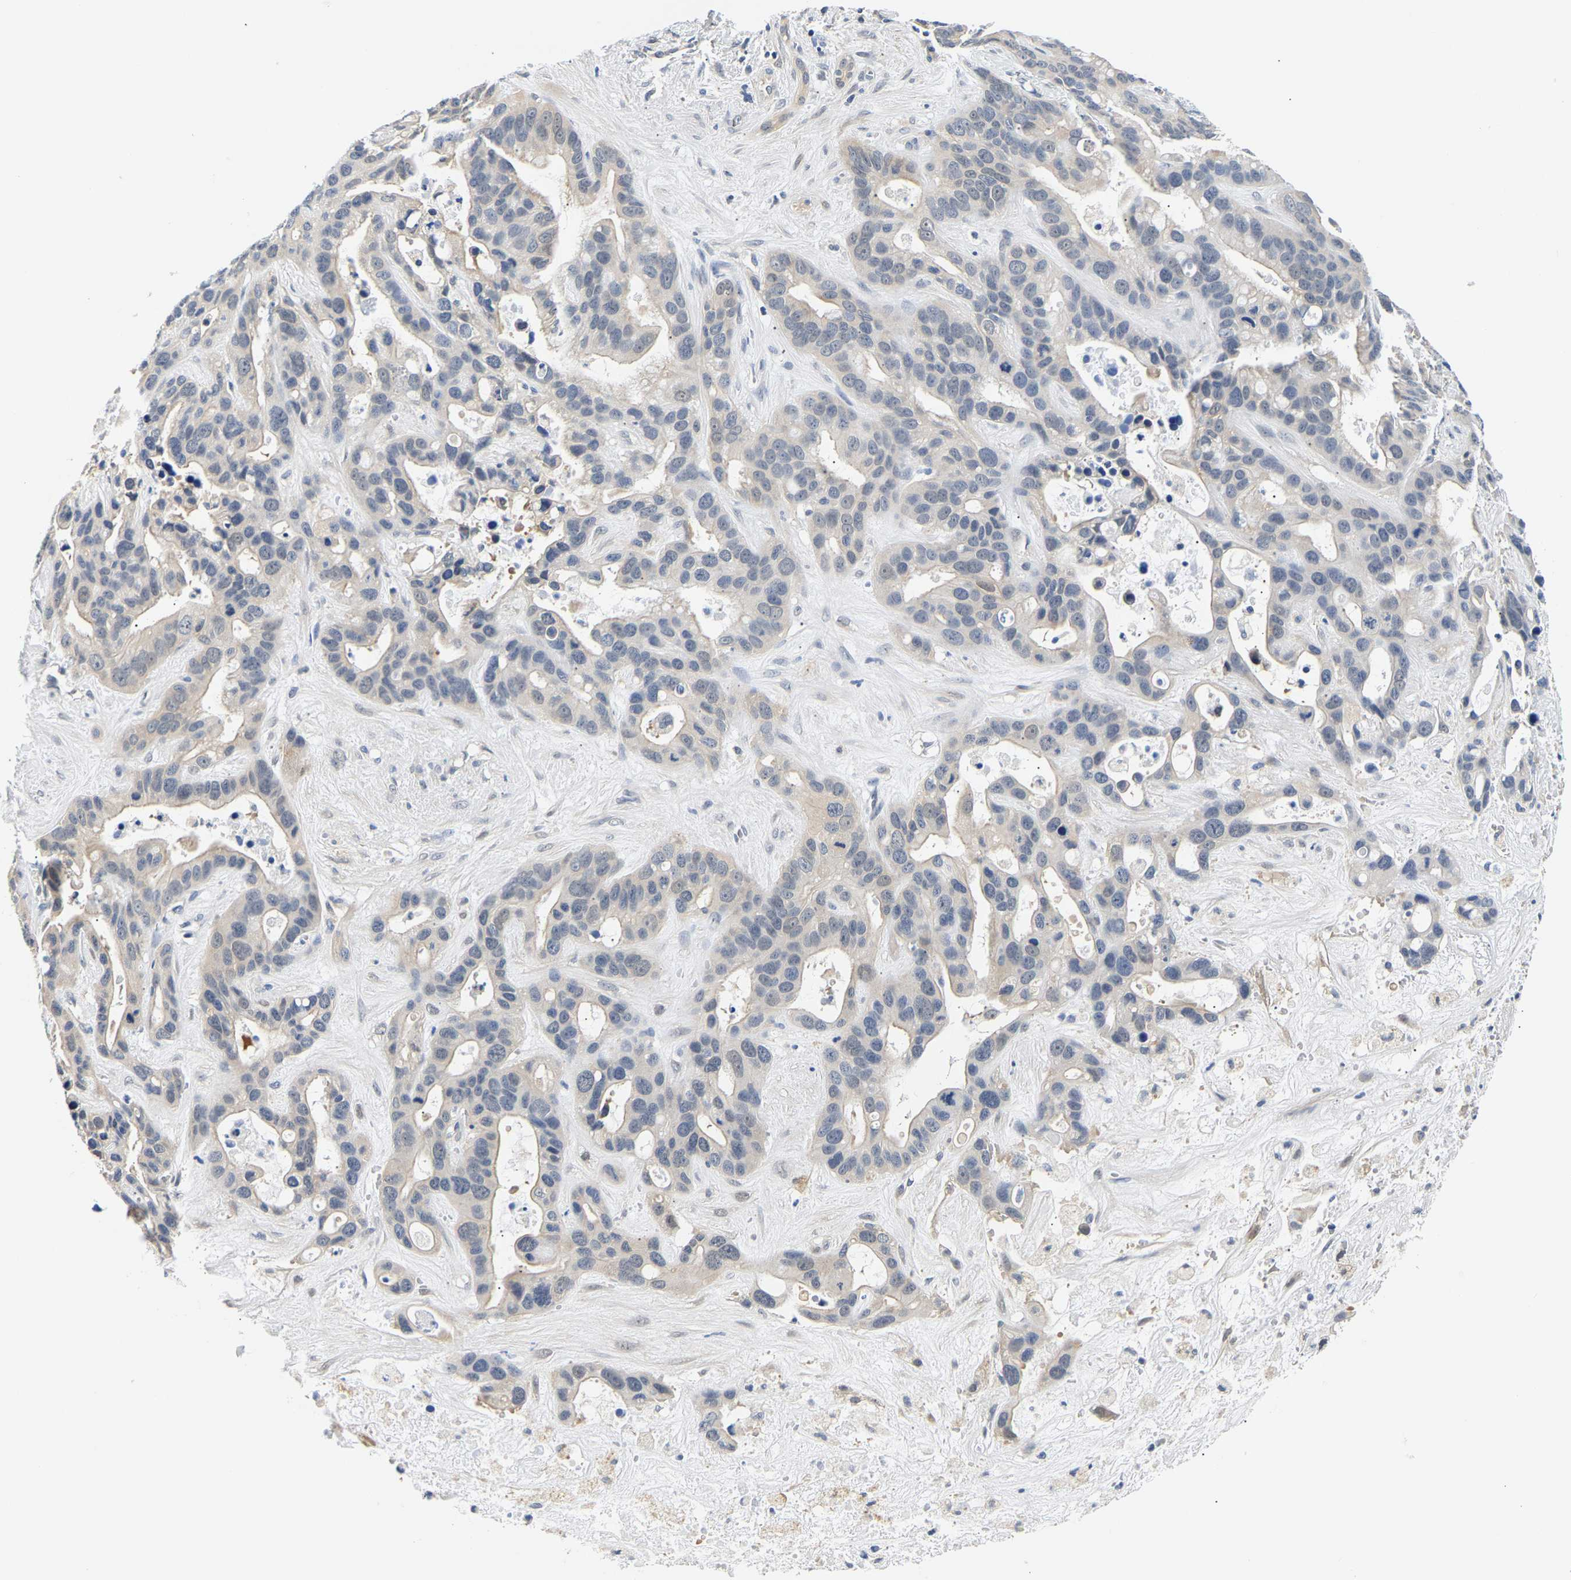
{"staining": {"intensity": "negative", "quantity": "none", "location": "none"}, "tissue": "liver cancer", "cell_type": "Tumor cells", "image_type": "cancer", "snomed": [{"axis": "morphology", "description": "Cholangiocarcinoma"}, {"axis": "topography", "description": "Liver"}], "caption": "This is an IHC micrograph of liver cancer. There is no expression in tumor cells.", "gene": "UCHL3", "patient": {"sex": "female", "age": 65}}